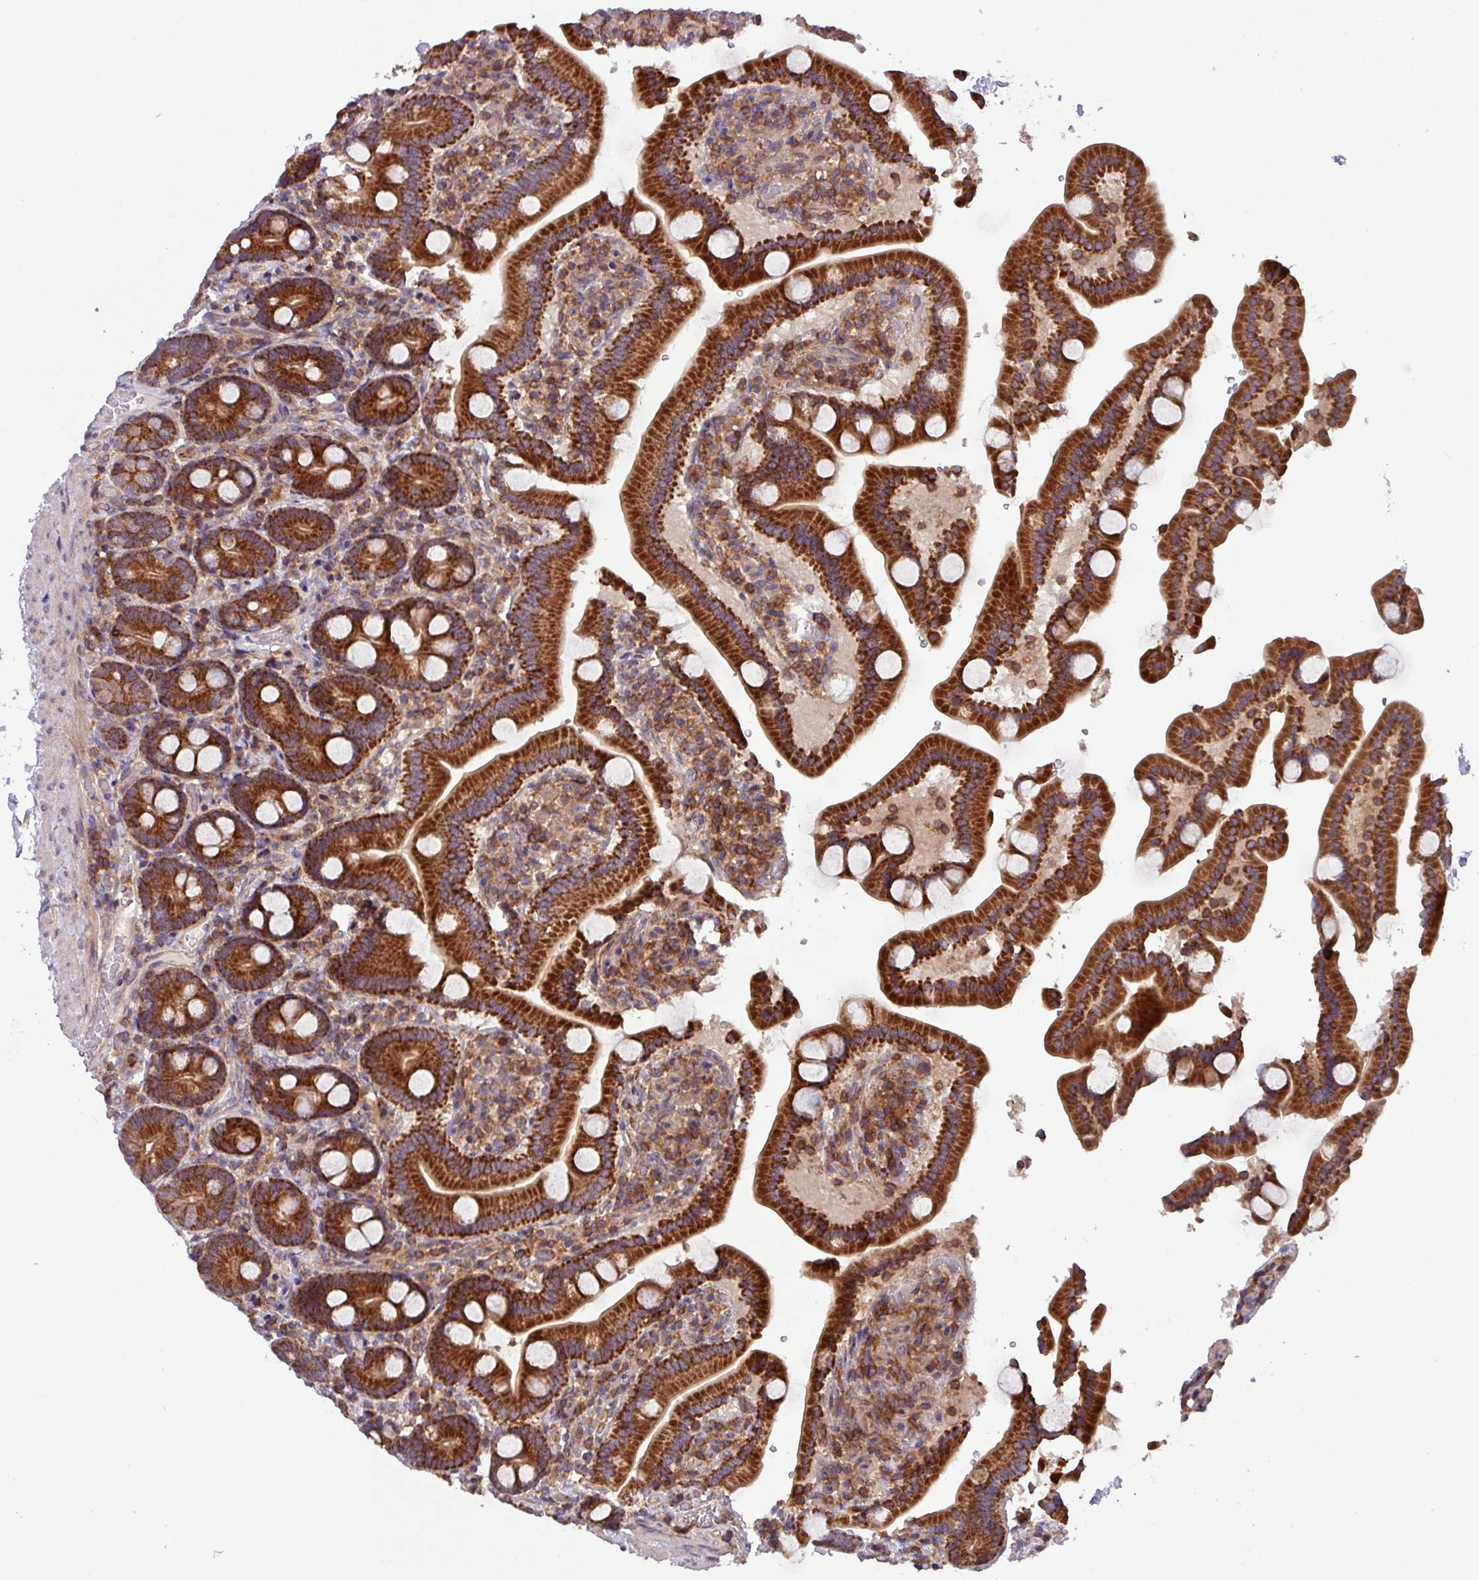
{"staining": {"intensity": "strong", "quantity": ">75%", "location": "cytoplasmic/membranous"}, "tissue": "duodenum", "cell_type": "Glandular cells", "image_type": "normal", "snomed": [{"axis": "morphology", "description": "Normal tissue, NOS"}, {"axis": "topography", "description": "Duodenum"}], "caption": "Duodenum stained for a protein (brown) displays strong cytoplasmic/membranous positive positivity in about >75% of glandular cells.", "gene": "PLEKHD1", "patient": {"sex": "male", "age": 55}}